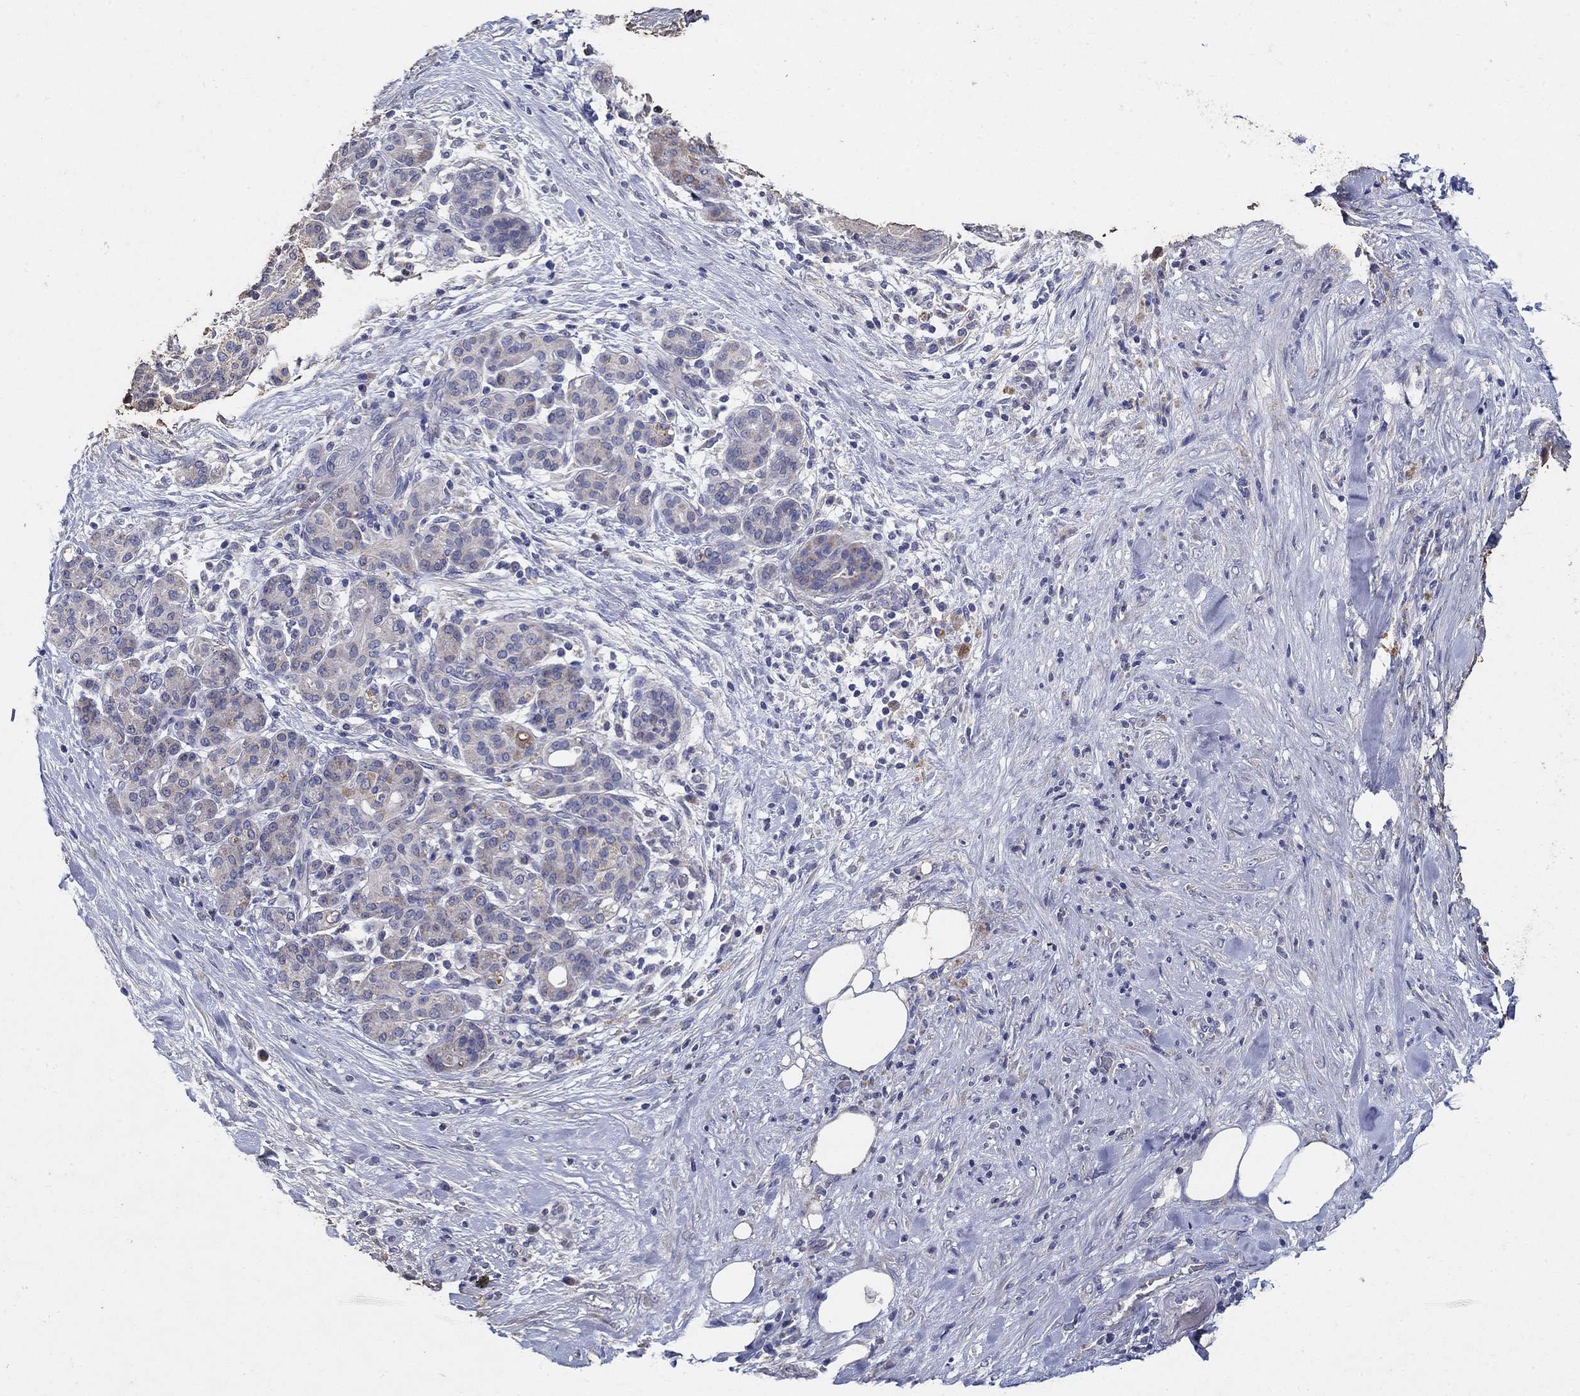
{"staining": {"intensity": "negative", "quantity": "none", "location": "none"}, "tissue": "pancreatic cancer", "cell_type": "Tumor cells", "image_type": "cancer", "snomed": [{"axis": "morphology", "description": "Adenocarcinoma, NOS"}, {"axis": "topography", "description": "Pancreas"}], "caption": "The photomicrograph displays no staining of tumor cells in pancreatic adenocarcinoma.", "gene": "PROZ", "patient": {"sex": "male", "age": 44}}